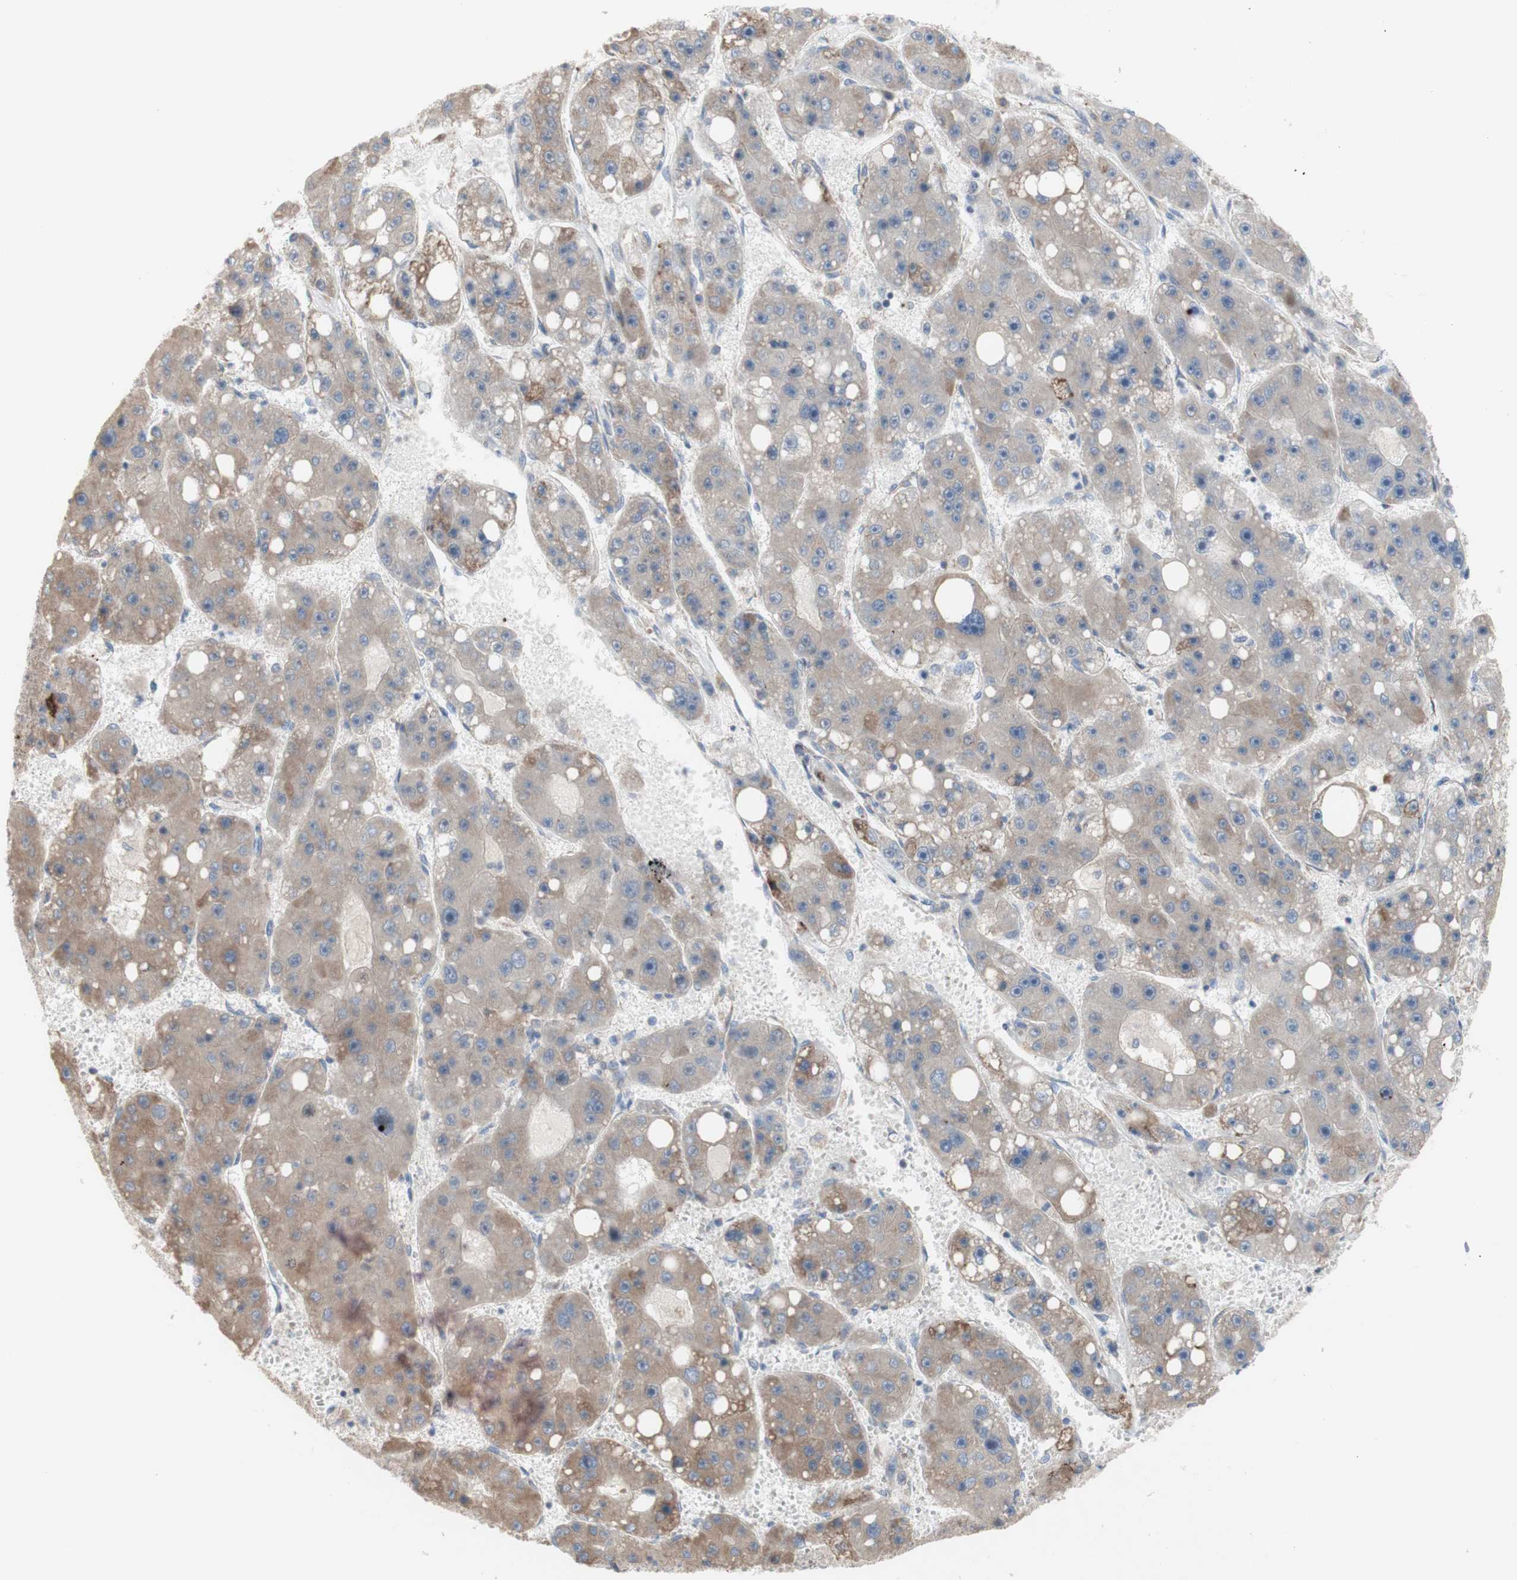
{"staining": {"intensity": "weak", "quantity": ">75%", "location": "cytoplasmic/membranous"}, "tissue": "liver cancer", "cell_type": "Tumor cells", "image_type": "cancer", "snomed": [{"axis": "morphology", "description": "Carcinoma, Hepatocellular, NOS"}, {"axis": "topography", "description": "Liver"}], "caption": "Protein expression by IHC displays weak cytoplasmic/membranous positivity in approximately >75% of tumor cells in liver hepatocellular carcinoma.", "gene": "TTC14", "patient": {"sex": "female", "age": 61}}